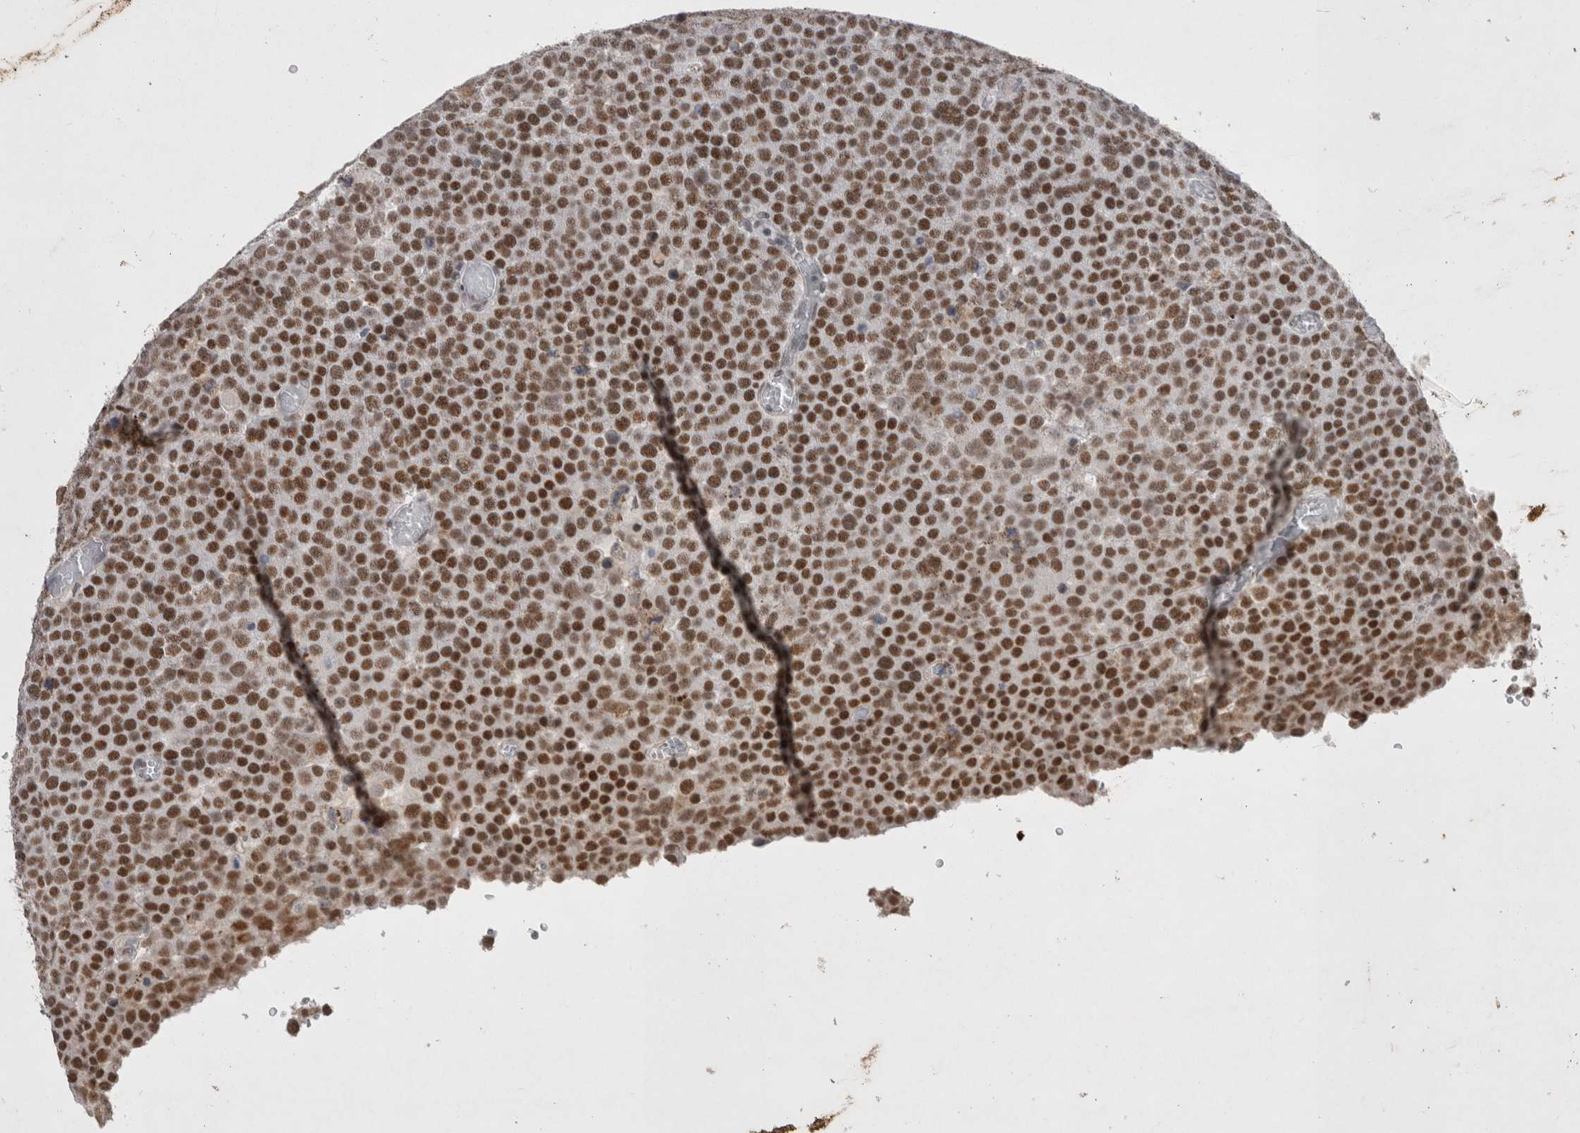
{"staining": {"intensity": "strong", "quantity": ">75%", "location": "nuclear"}, "tissue": "testis cancer", "cell_type": "Tumor cells", "image_type": "cancer", "snomed": [{"axis": "morphology", "description": "Seminoma, NOS"}, {"axis": "topography", "description": "Testis"}], "caption": "Protein staining of seminoma (testis) tissue reveals strong nuclear expression in about >75% of tumor cells.", "gene": "RBM6", "patient": {"sex": "male", "age": 71}}